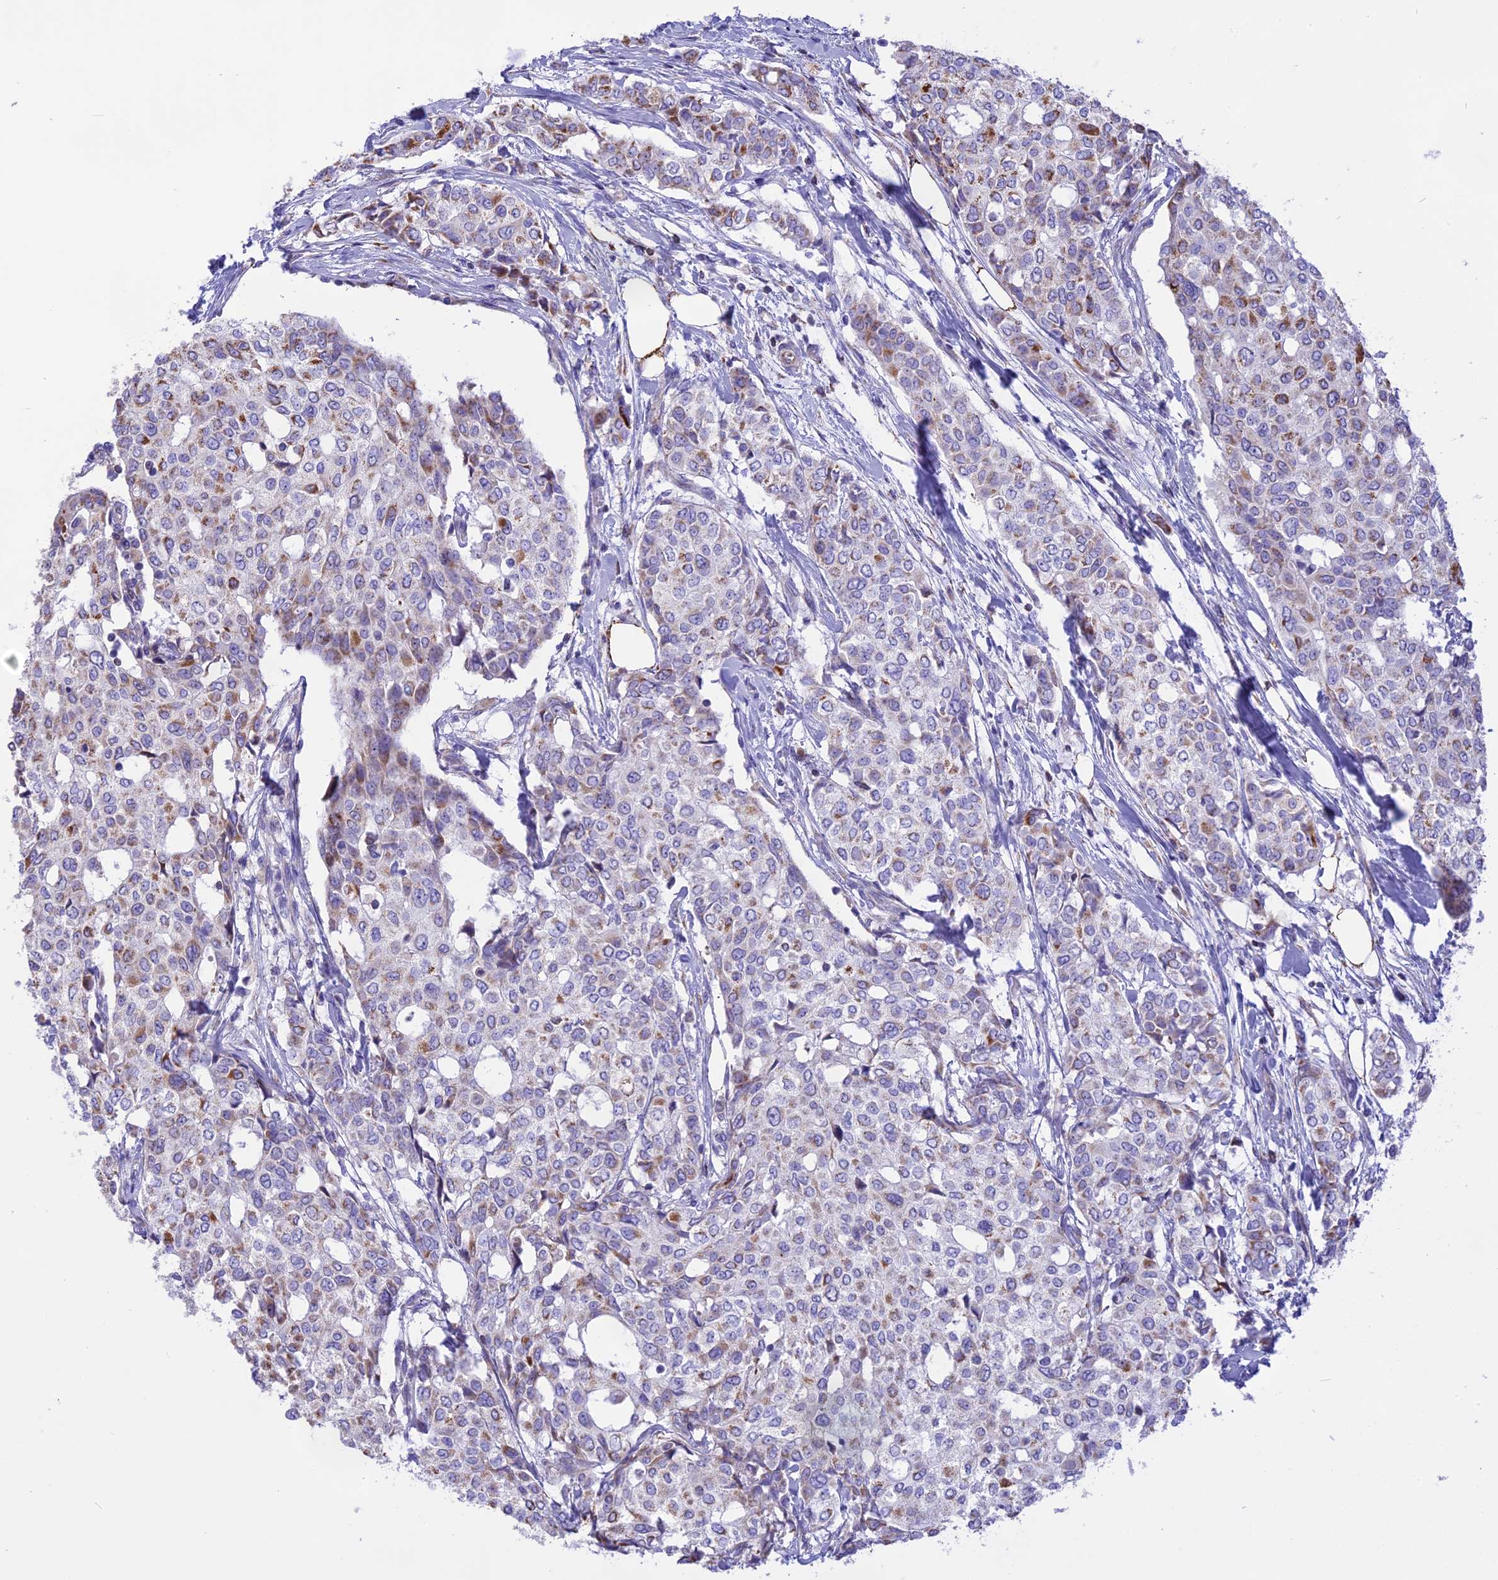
{"staining": {"intensity": "moderate", "quantity": "<25%", "location": "cytoplasmic/membranous"}, "tissue": "breast cancer", "cell_type": "Tumor cells", "image_type": "cancer", "snomed": [{"axis": "morphology", "description": "Lobular carcinoma"}, {"axis": "topography", "description": "Breast"}], "caption": "Protein staining reveals moderate cytoplasmic/membranous staining in approximately <25% of tumor cells in breast cancer.", "gene": "DOC2B", "patient": {"sex": "female", "age": 51}}